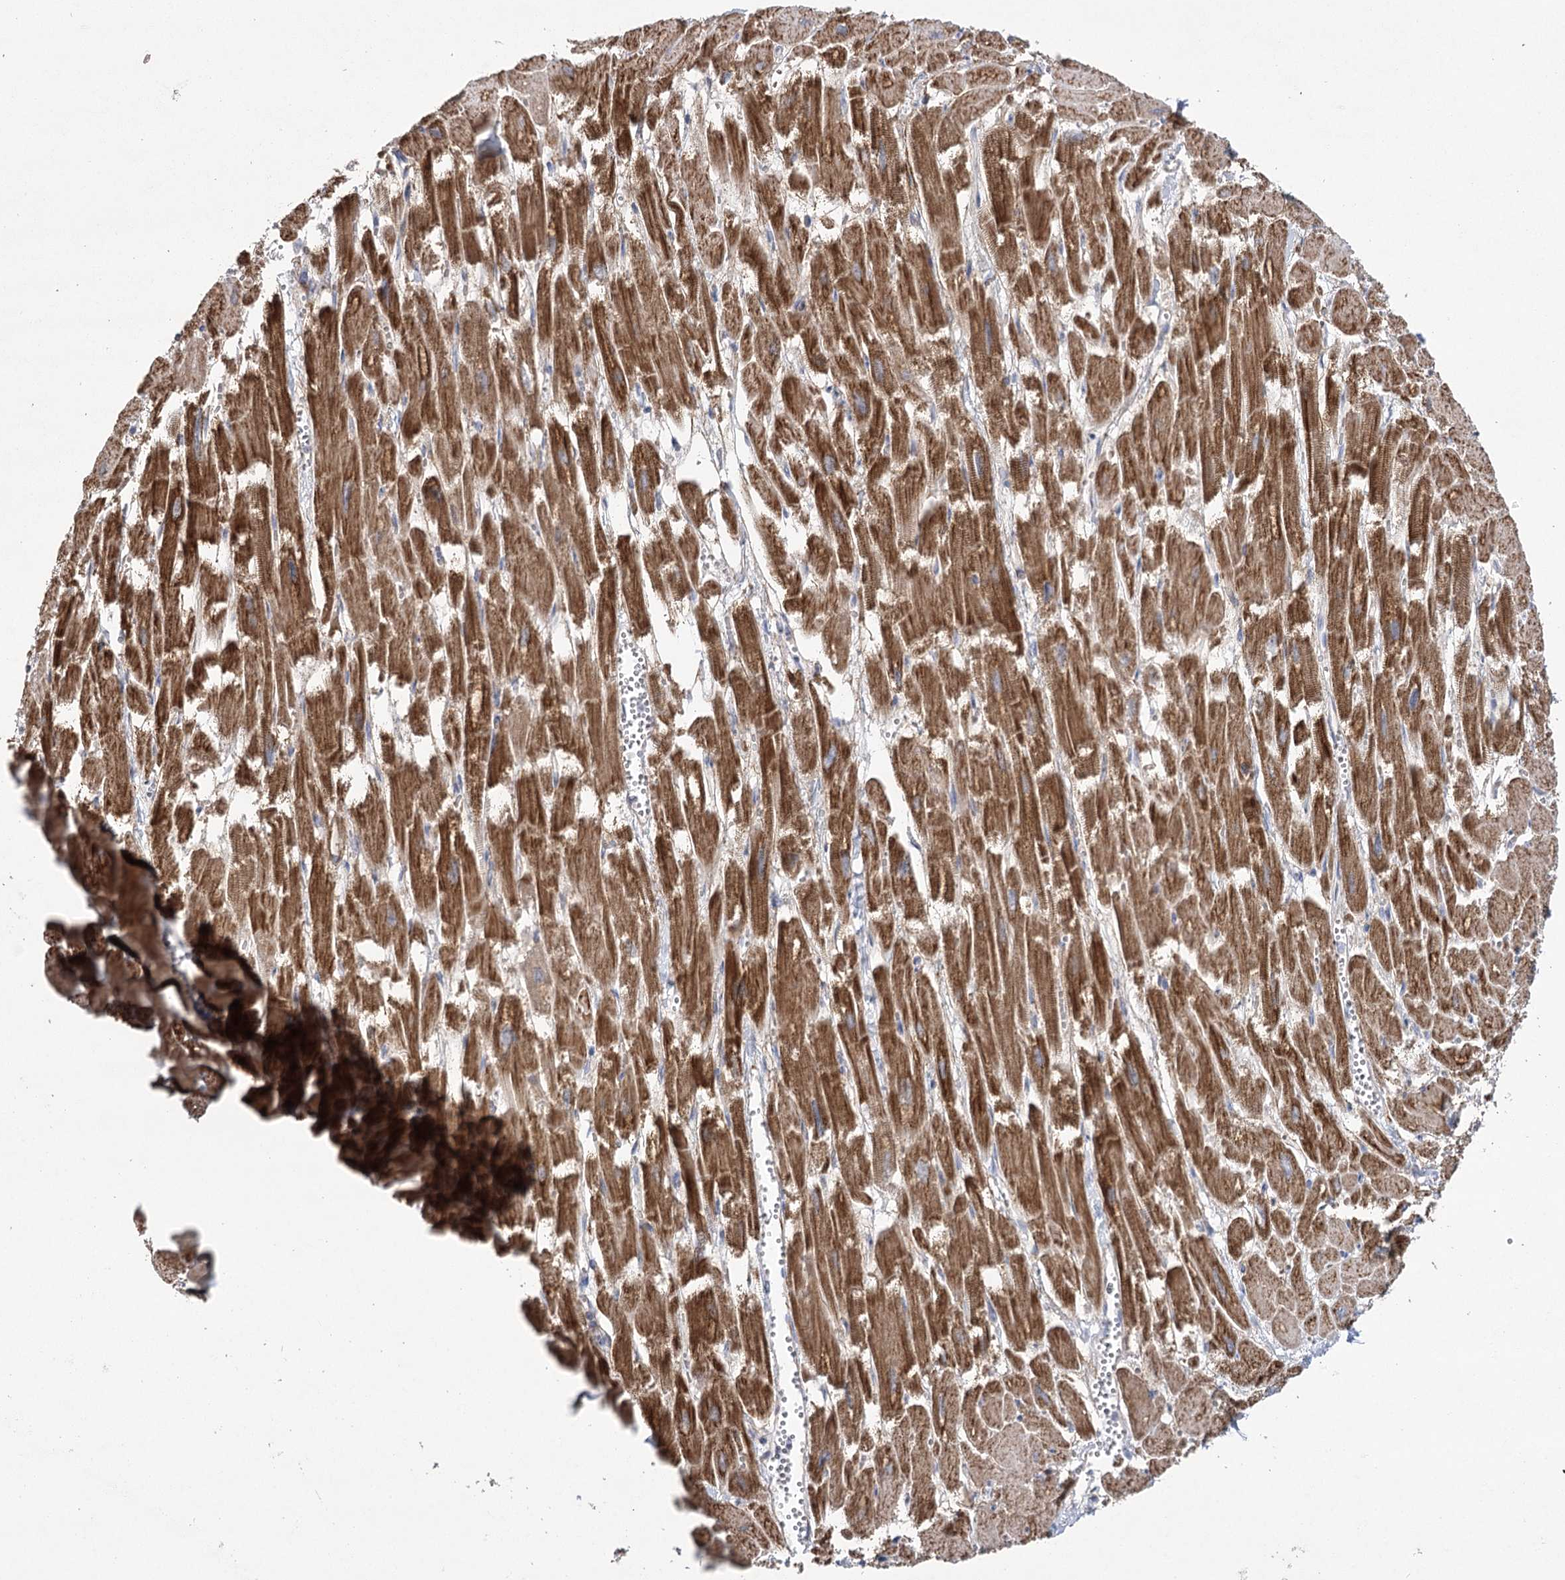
{"staining": {"intensity": "strong", "quantity": ">75%", "location": "cytoplasmic/membranous"}, "tissue": "heart muscle", "cell_type": "Cardiomyocytes", "image_type": "normal", "snomed": [{"axis": "morphology", "description": "Normal tissue, NOS"}, {"axis": "topography", "description": "Heart"}], "caption": "An image showing strong cytoplasmic/membranous expression in about >75% of cardiomyocytes in normal heart muscle, as visualized by brown immunohistochemical staining.", "gene": "SNX7", "patient": {"sex": "male", "age": 54}}